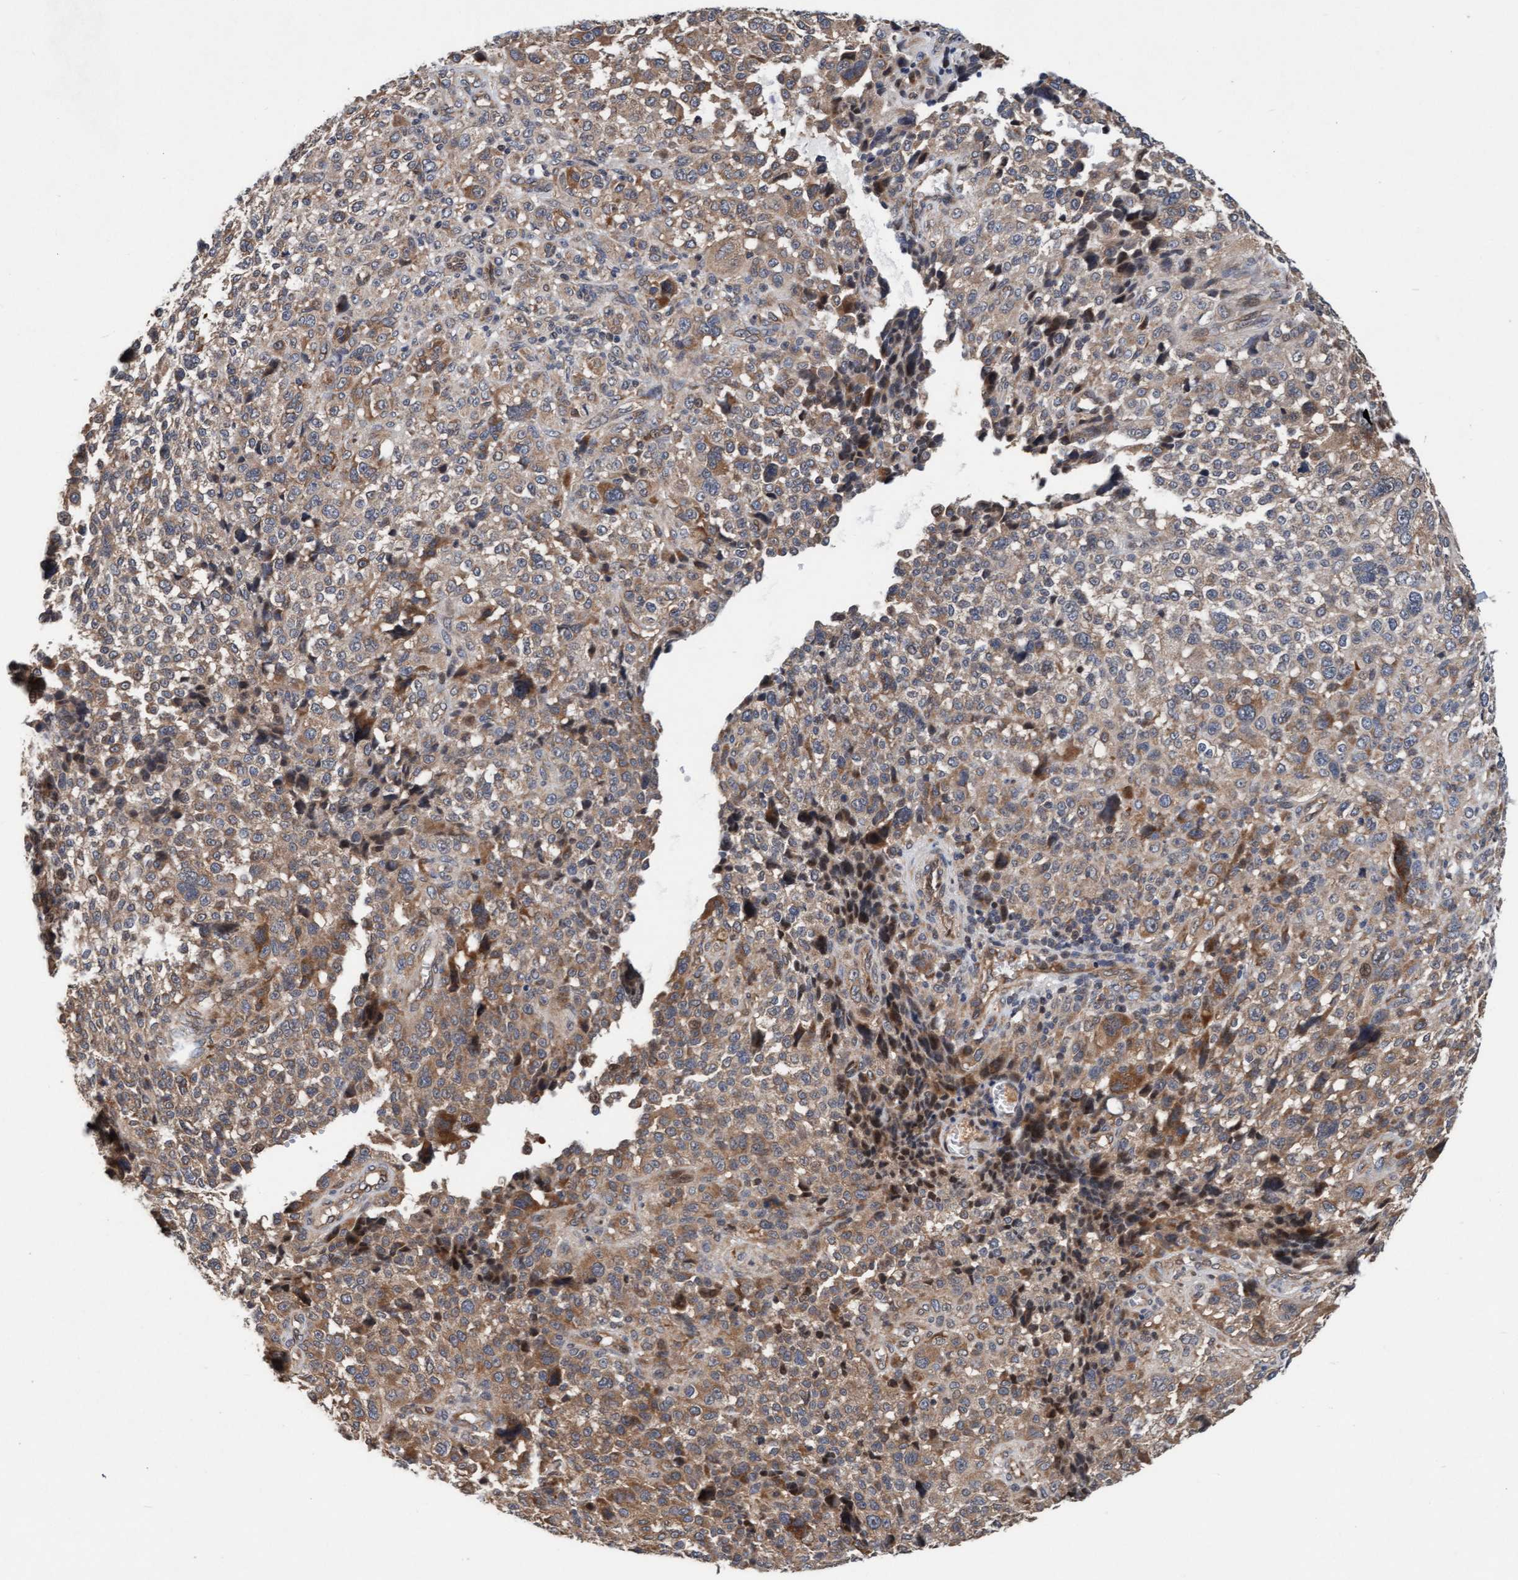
{"staining": {"intensity": "weak", "quantity": "25%-75%", "location": "cytoplasmic/membranous"}, "tissue": "melanoma", "cell_type": "Tumor cells", "image_type": "cancer", "snomed": [{"axis": "morphology", "description": "Malignant melanoma, NOS"}, {"axis": "topography", "description": "Skin"}], "caption": "Immunohistochemistry (DAB) staining of human melanoma displays weak cytoplasmic/membranous protein positivity in about 25%-75% of tumor cells.", "gene": "MLXIP", "patient": {"sex": "female", "age": 55}}